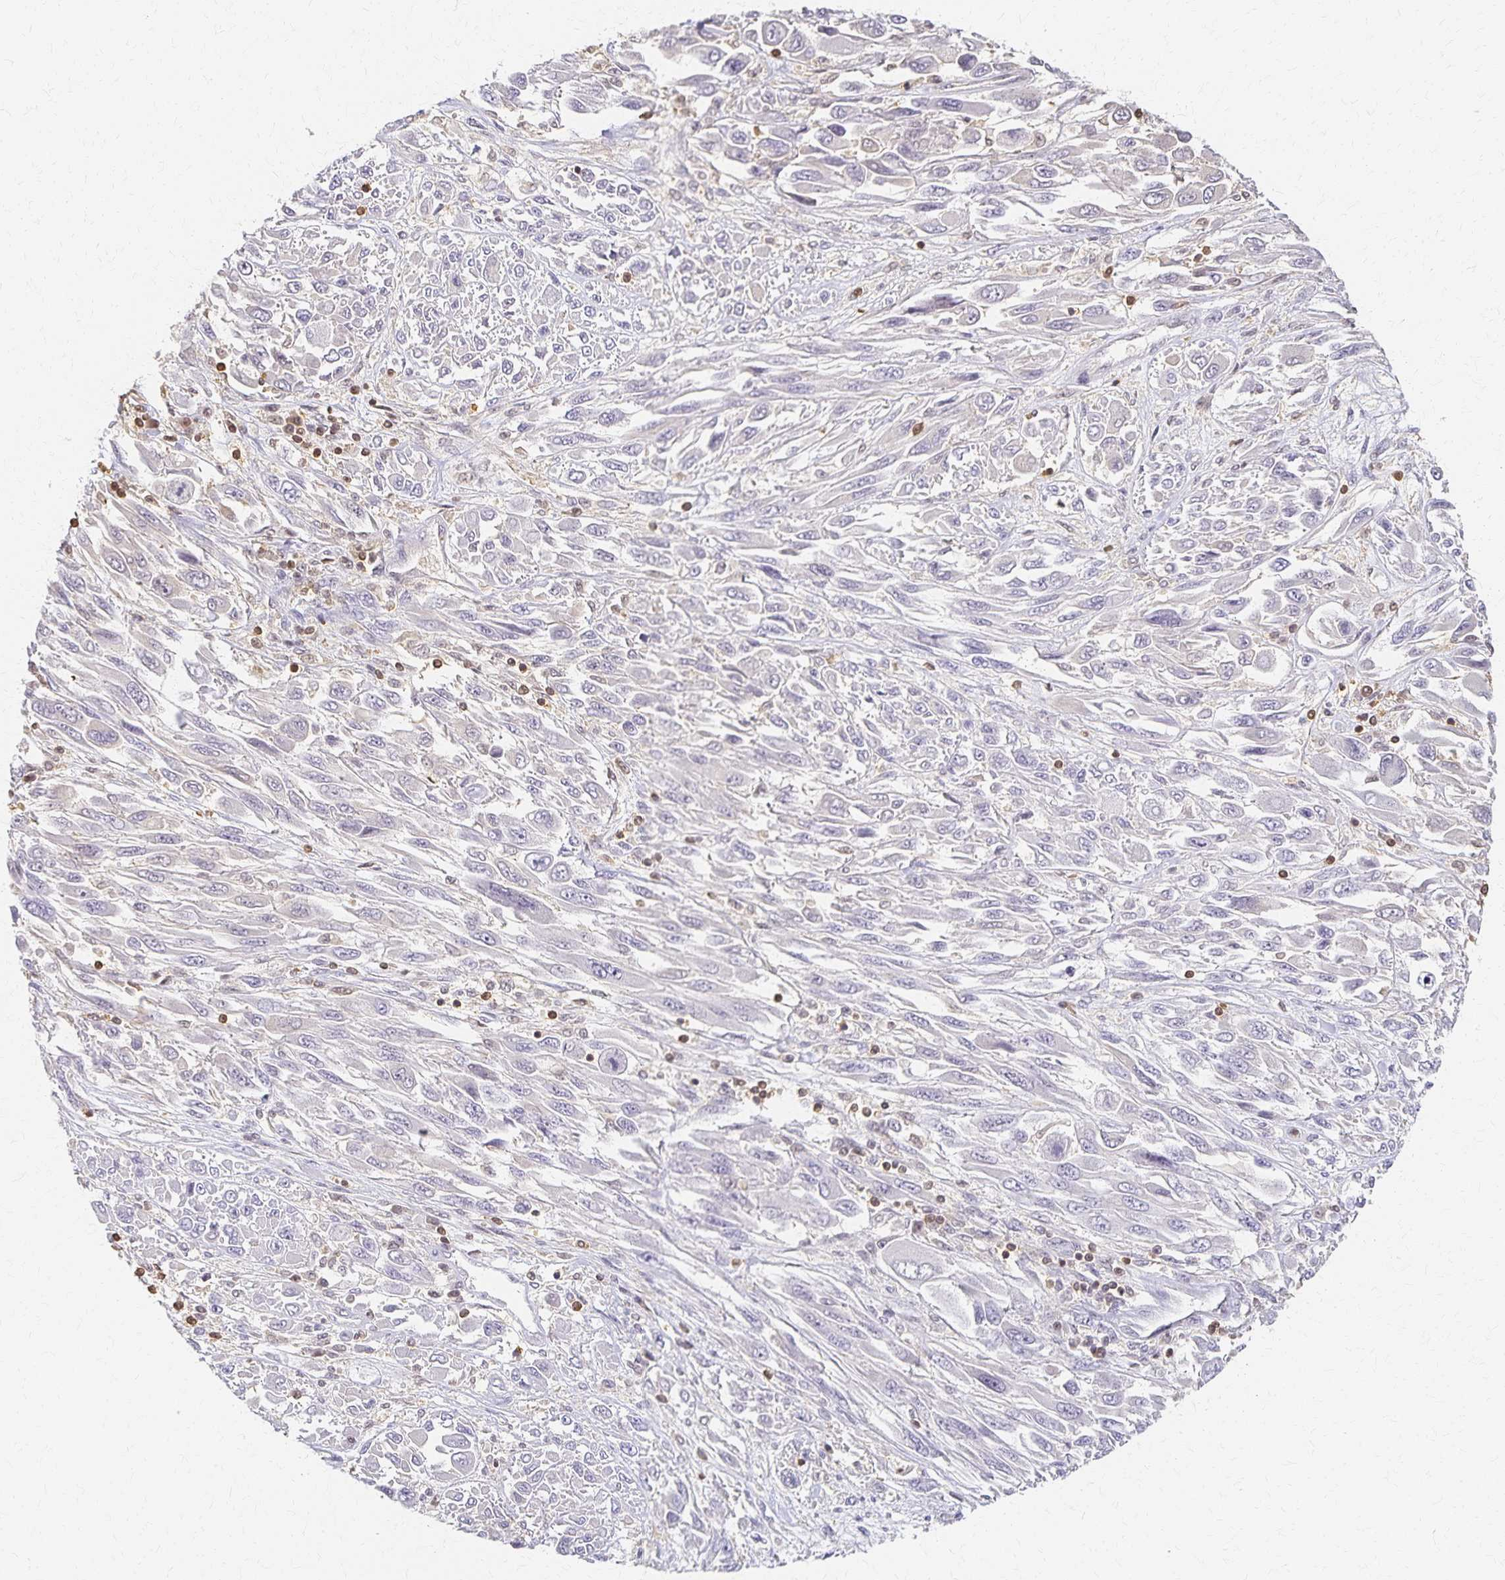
{"staining": {"intensity": "negative", "quantity": "none", "location": "none"}, "tissue": "melanoma", "cell_type": "Tumor cells", "image_type": "cancer", "snomed": [{"axis": "morphology", "description": "Malignant melanoma, NOS"}, {"axis": "topography", "description": "Skin"}], "caption": "Tumor cells are negative for protein expression in human malignant melanoma. (Stains: DAB (3,3'-diaminobenzidine) immunohistochemistry with hematoxylin counter stain, Microscopy: brightfield microscopy at high magnification).", "gene": "AZGP1", "patient": {"sex": "female", "age": 91}}